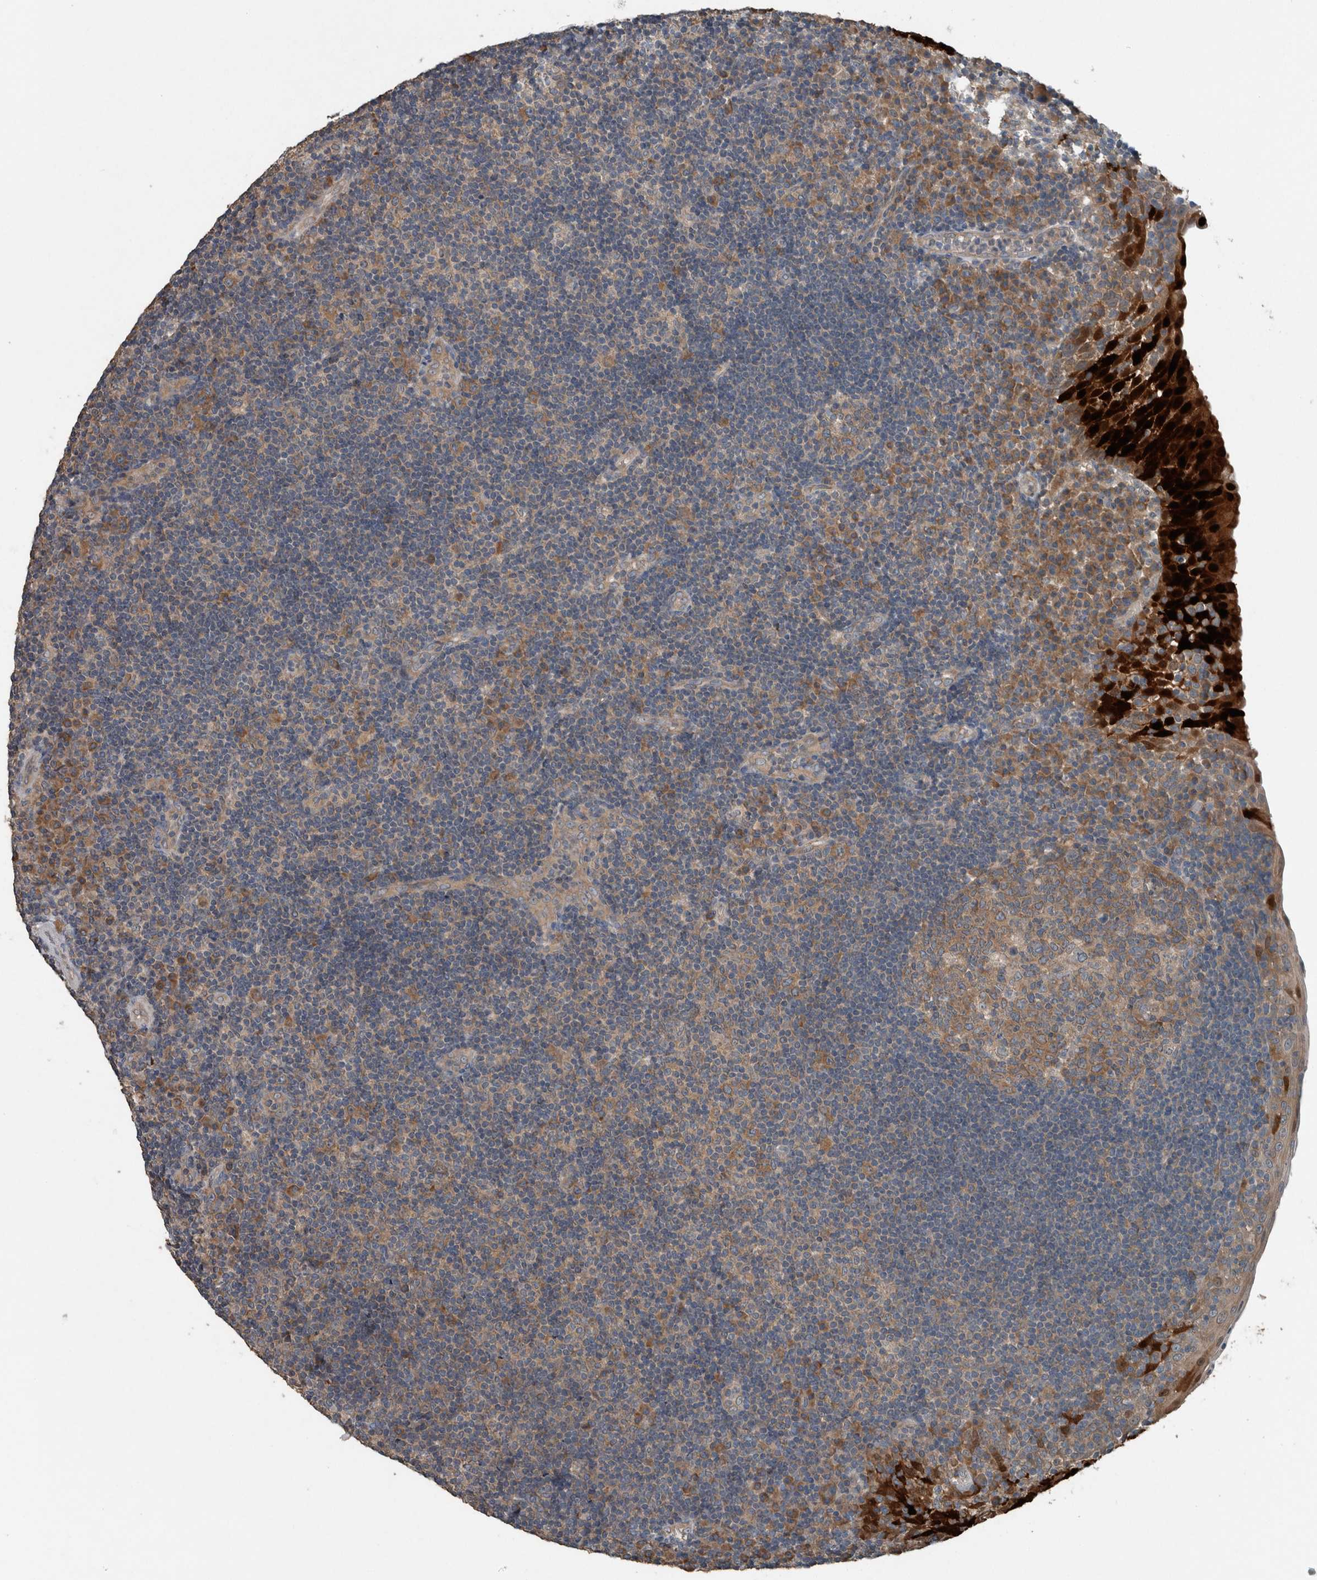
{"staining": {"intensity": "moderate", "quantity": ">75%", "location": "cytoplasmic/membranous"}, "tissue": "tonsil", "cell_type": "Germinal center cells", "image_type": "normal", "snomed": [{"axis": "morphology", "description": "Normal tissue, NOS"}, {"axis": "topography", "description": "Tonsil"}], "caption": "Moderate cytoplasmic/membranous protein staining is appreciated in about >75% of germinal center cells in tonsil.", "gene": "KNTC1", "patient": {"sex": "female", "age": 40}}